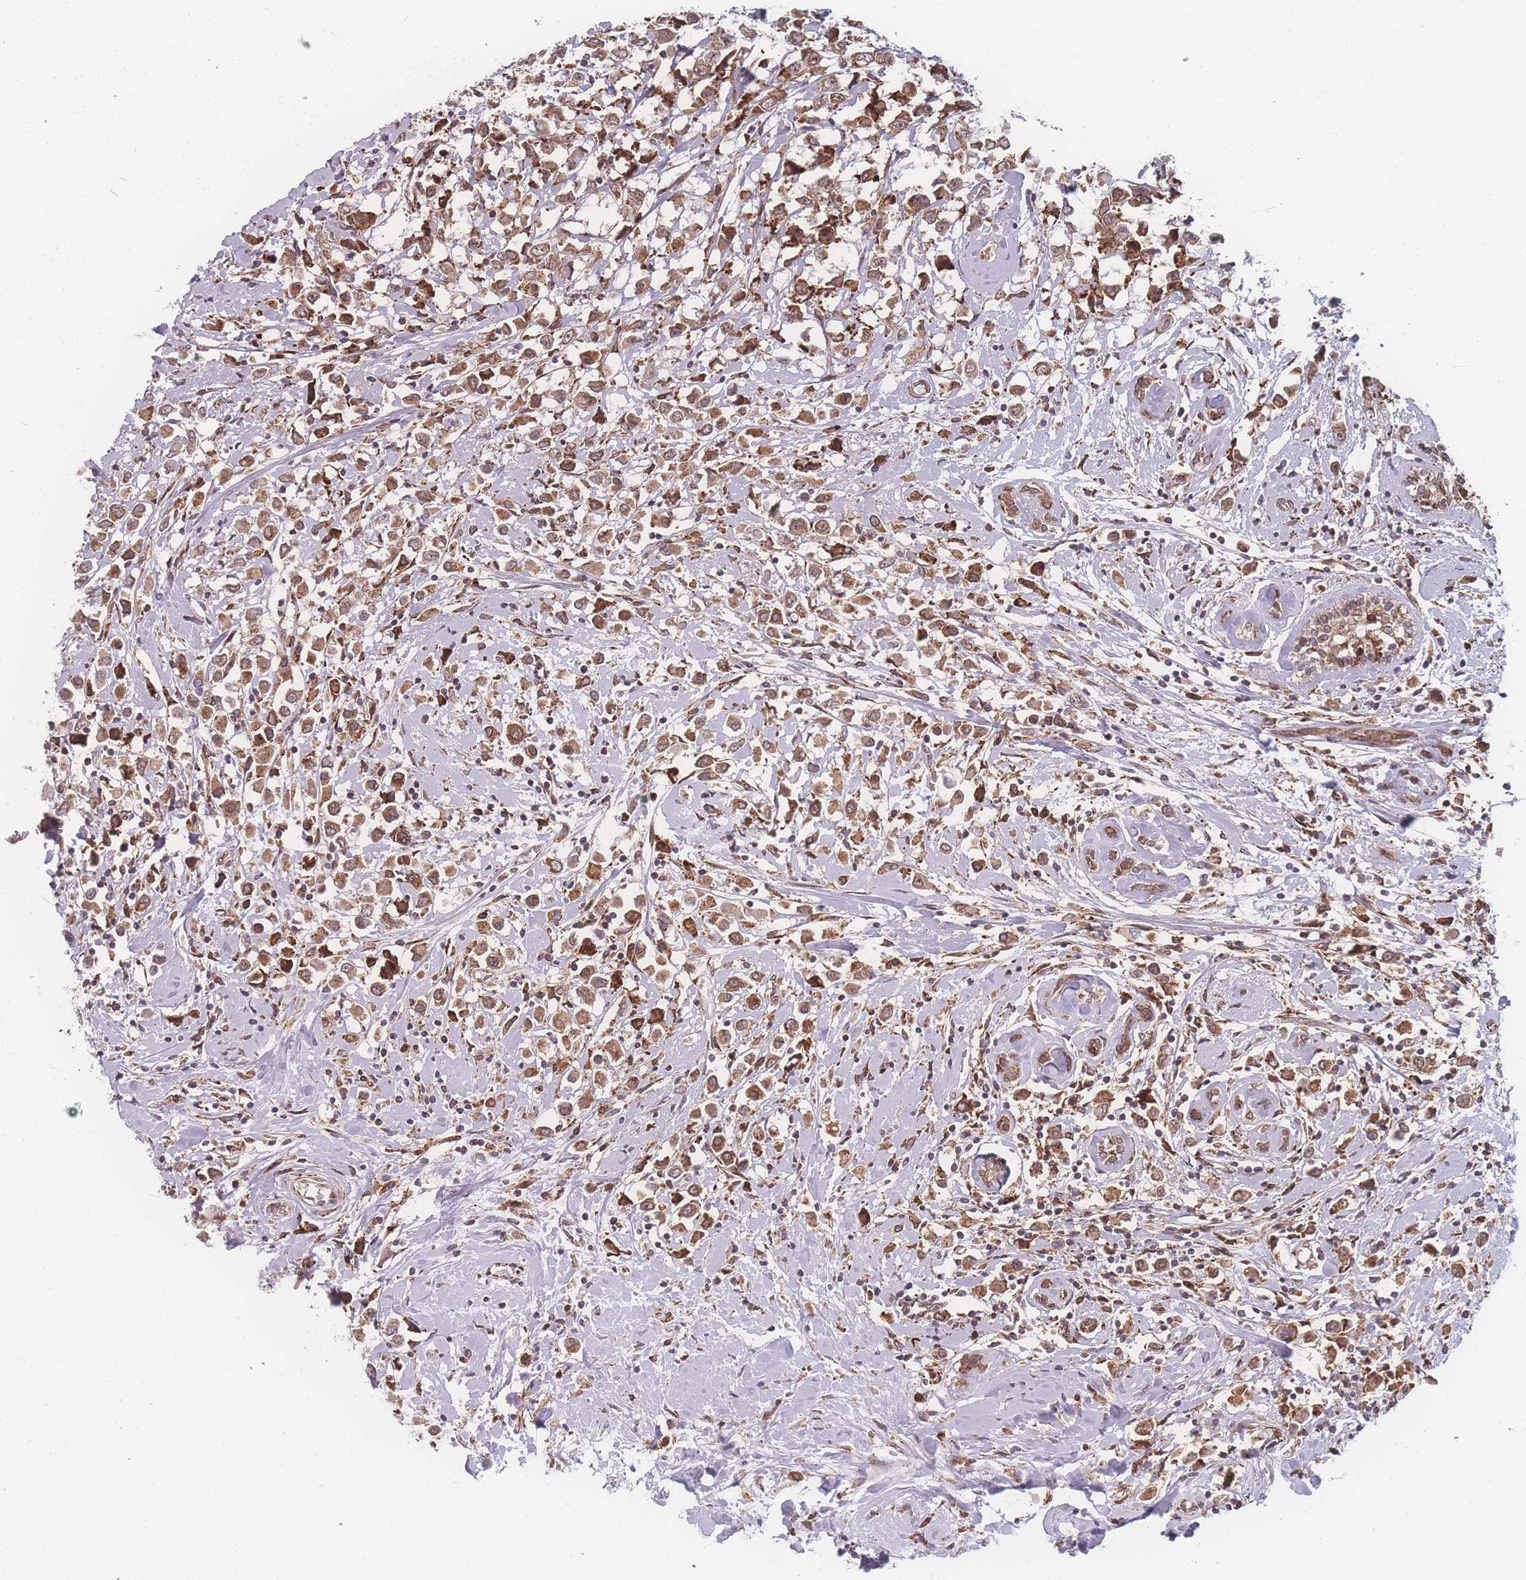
{"staining": {"intensity": "moderate", "quantity": ">75%", "location": "cytoplasmic/membranous"}, "tissue": "breast cancer", "cell_type": "Tumor cells", "image_type": "cancer", "snomed": [{"axis": "morphology", "description": "Duct carcinoma"}, {"axis": "topography", "description": "Breast"}], "caption": "The photomicrograph reveals staining of breast infiltrating ductal carcinoma, revealing moderate cytoplasmic/membranous protein expression (brown color) within tumor cells.", "gene": "ZC3H13", "patient": {"sex": "female", "age": 87}}